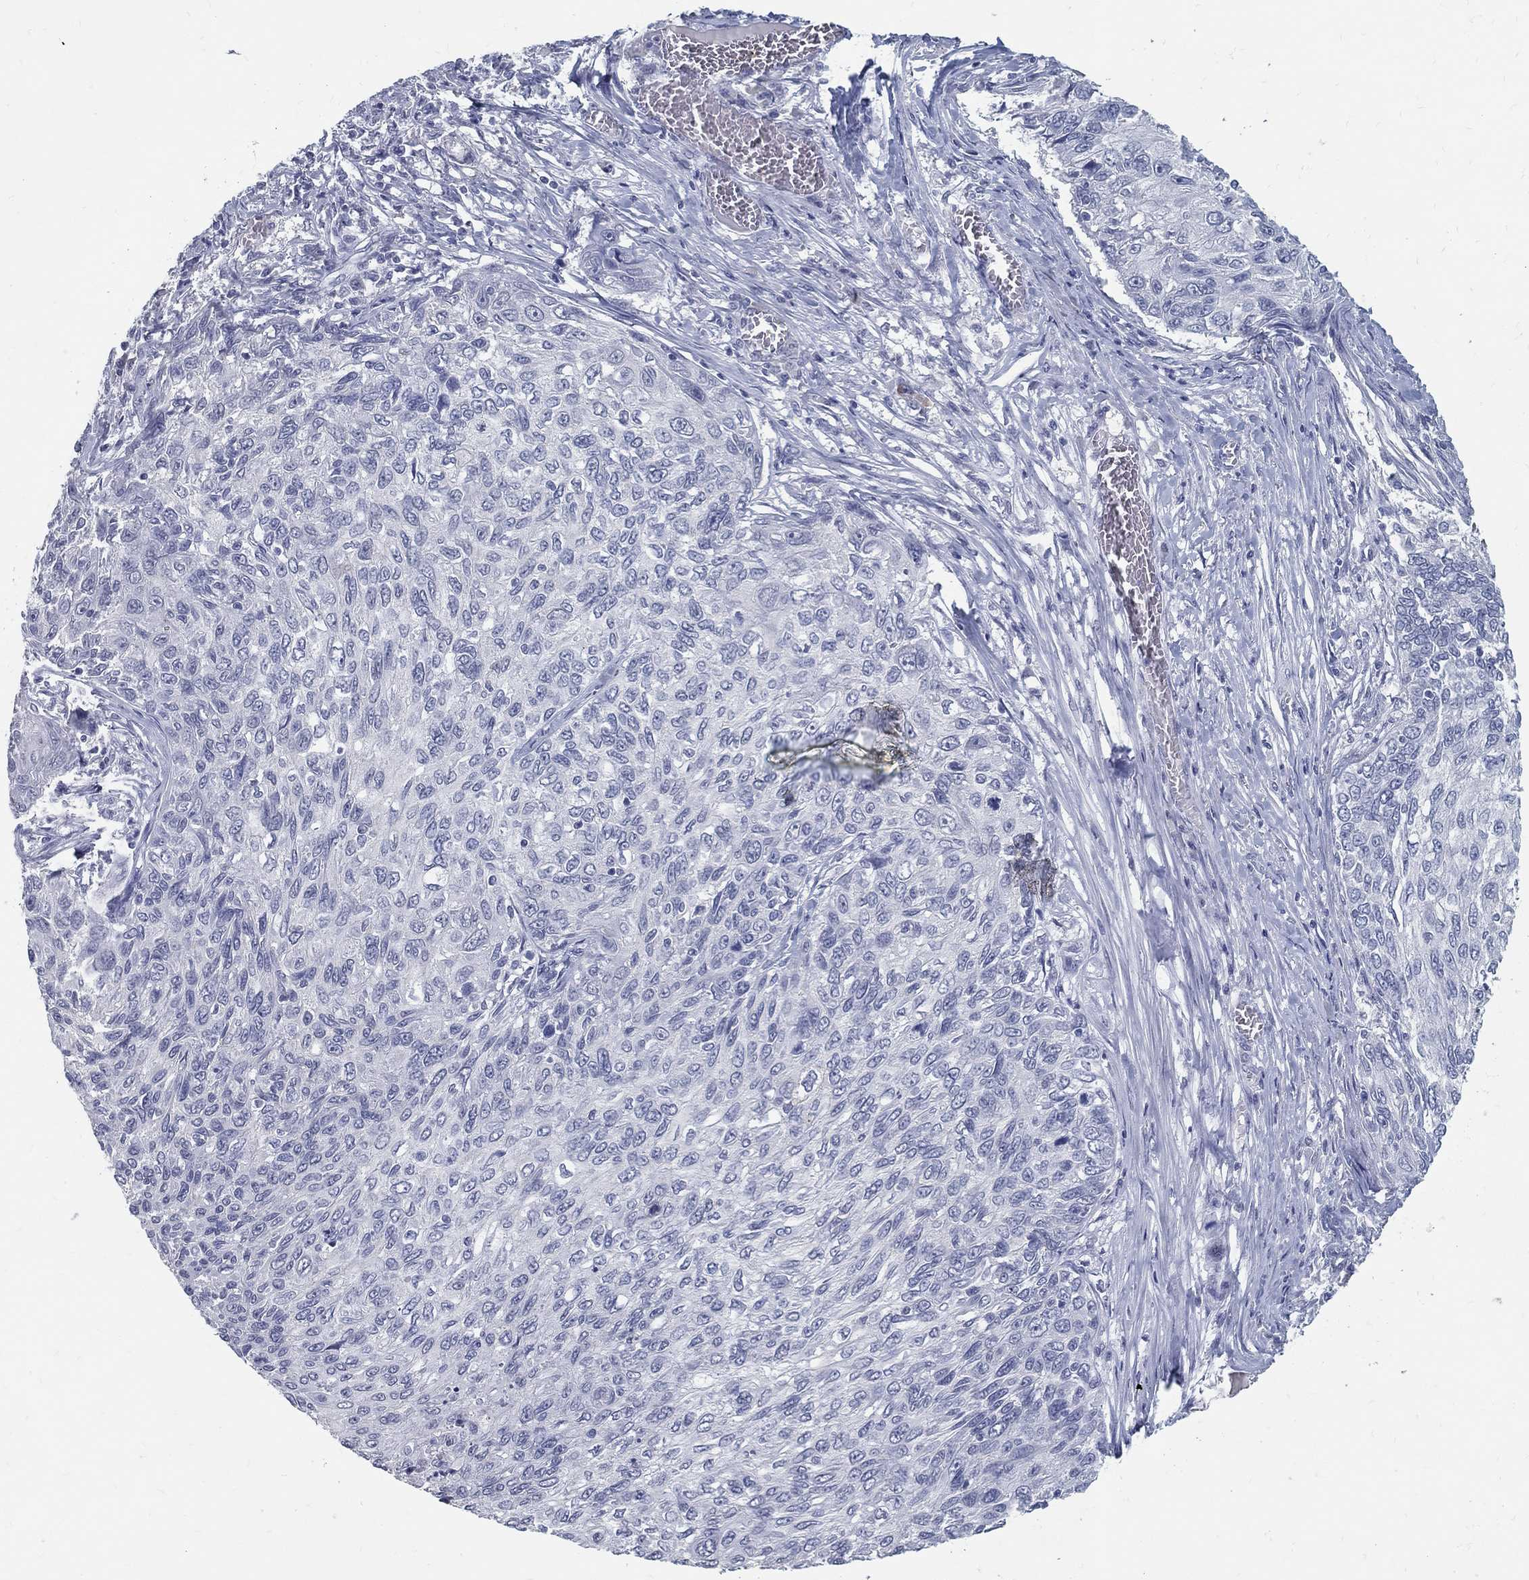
{"staining": {"intensity": "negative", "quantity": "none", "location": "none"}, "tissue": "skin cancer", "cell_type": "Tumor cells", "image_type": "cancer", "snomed": [{"axis": "morphology", "description": "Squamous cell carcinoma, NOS"}, {"axis": "topography", "description": "Skin"}], "caption": "Tumor cells are negative for brown protein staining in squamous cell carcinoma (skin).", "gene": "ACE2", "patient": {"sex": "male", "age": 92}}